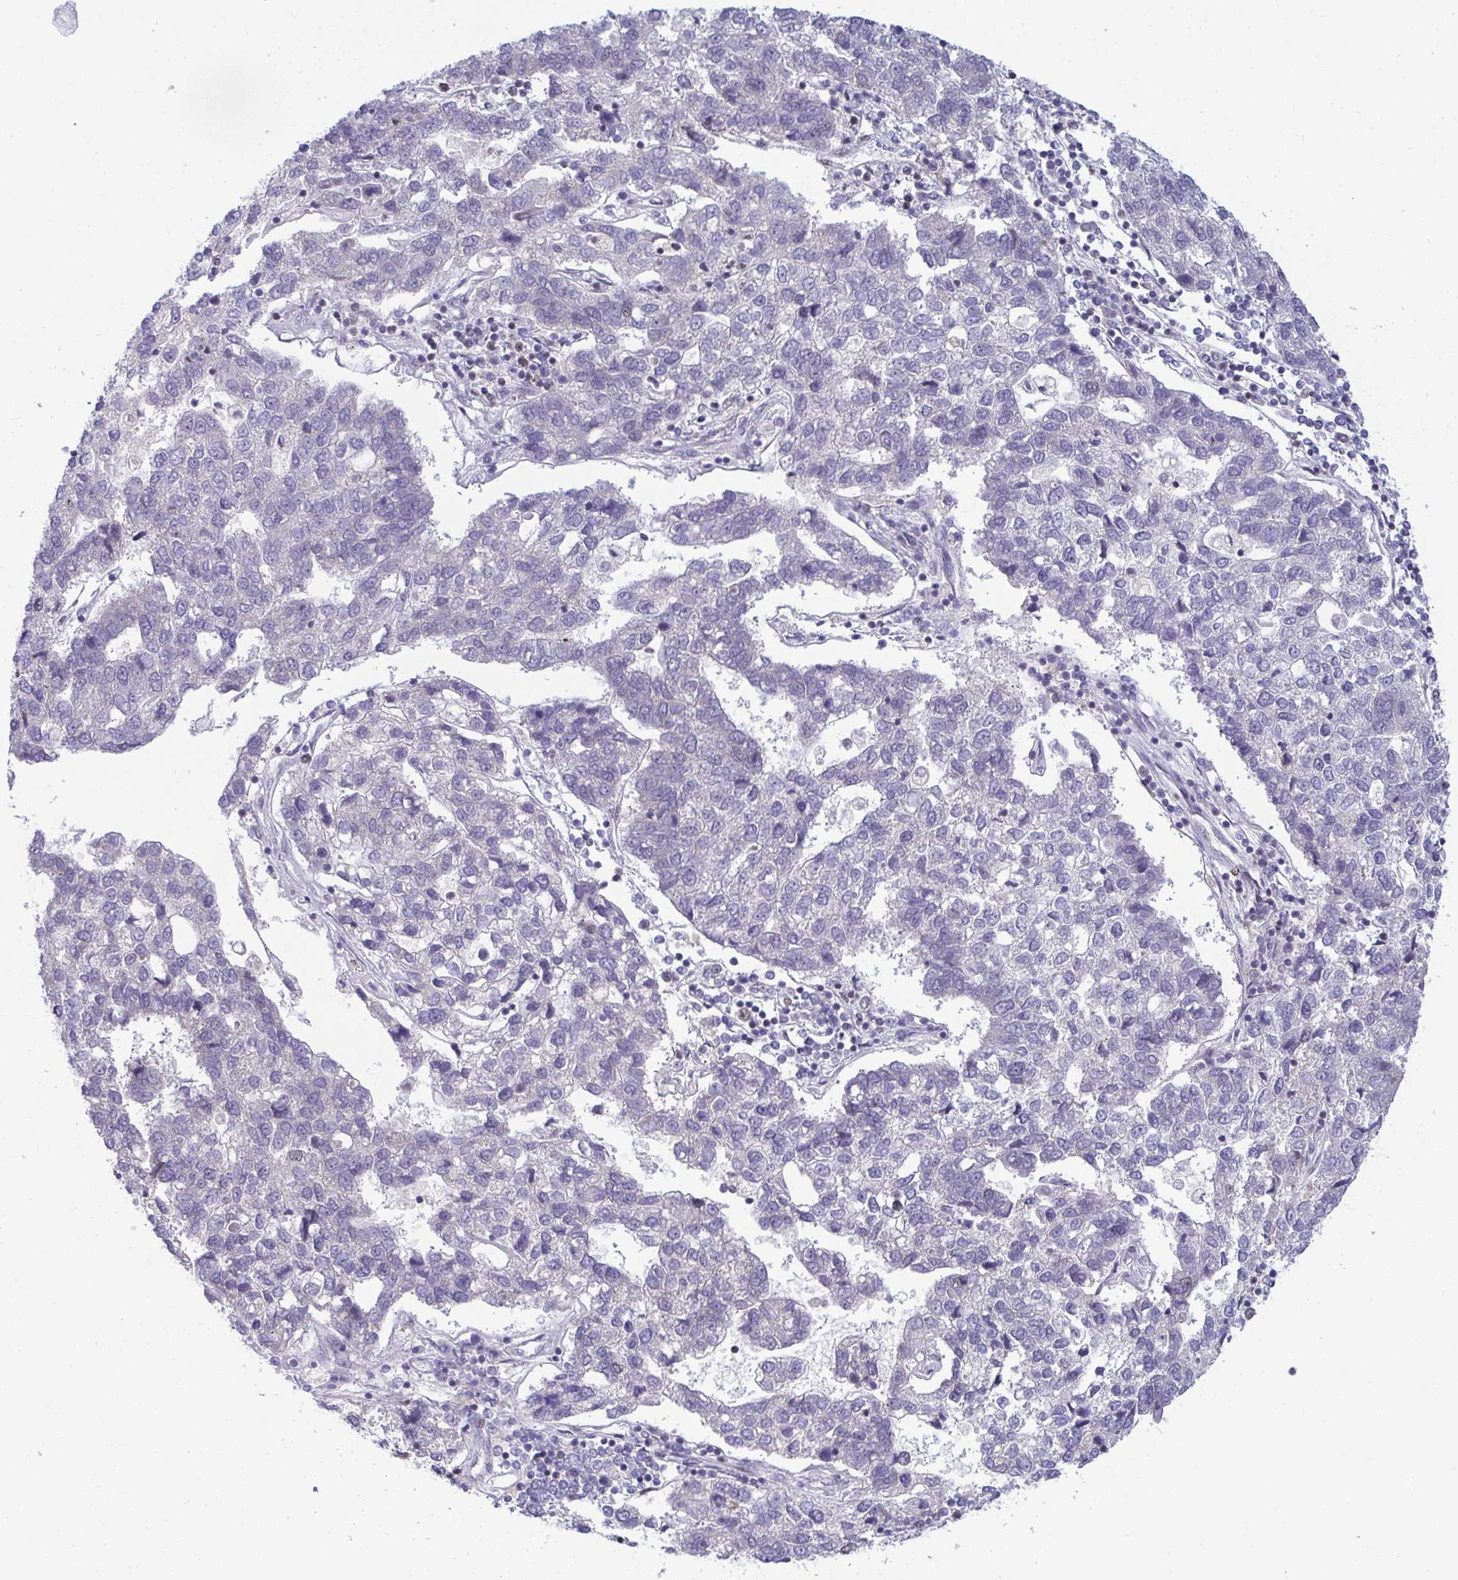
{"staining": {"intensity": "moderate", "quantity": "<25%", "location": "nuclear"}, "tissue": "pancreatic cancer", "cell_type": "Tumor cells", "image_type": "cancer", "snomed": [{"axis": "morphology", "description": "Adenocarcinoma, NOS"}, {"axis": "topography", "description": "Pancreas"}], "caption": "Immunohistochemical staining of human pancreatic adenocarcinoma reveals low levels of moderate nuclear protein expression in approximately <25% of tumor cells.", "gene": "WBP11", "patient": {"sex": "female", "age": 61}}